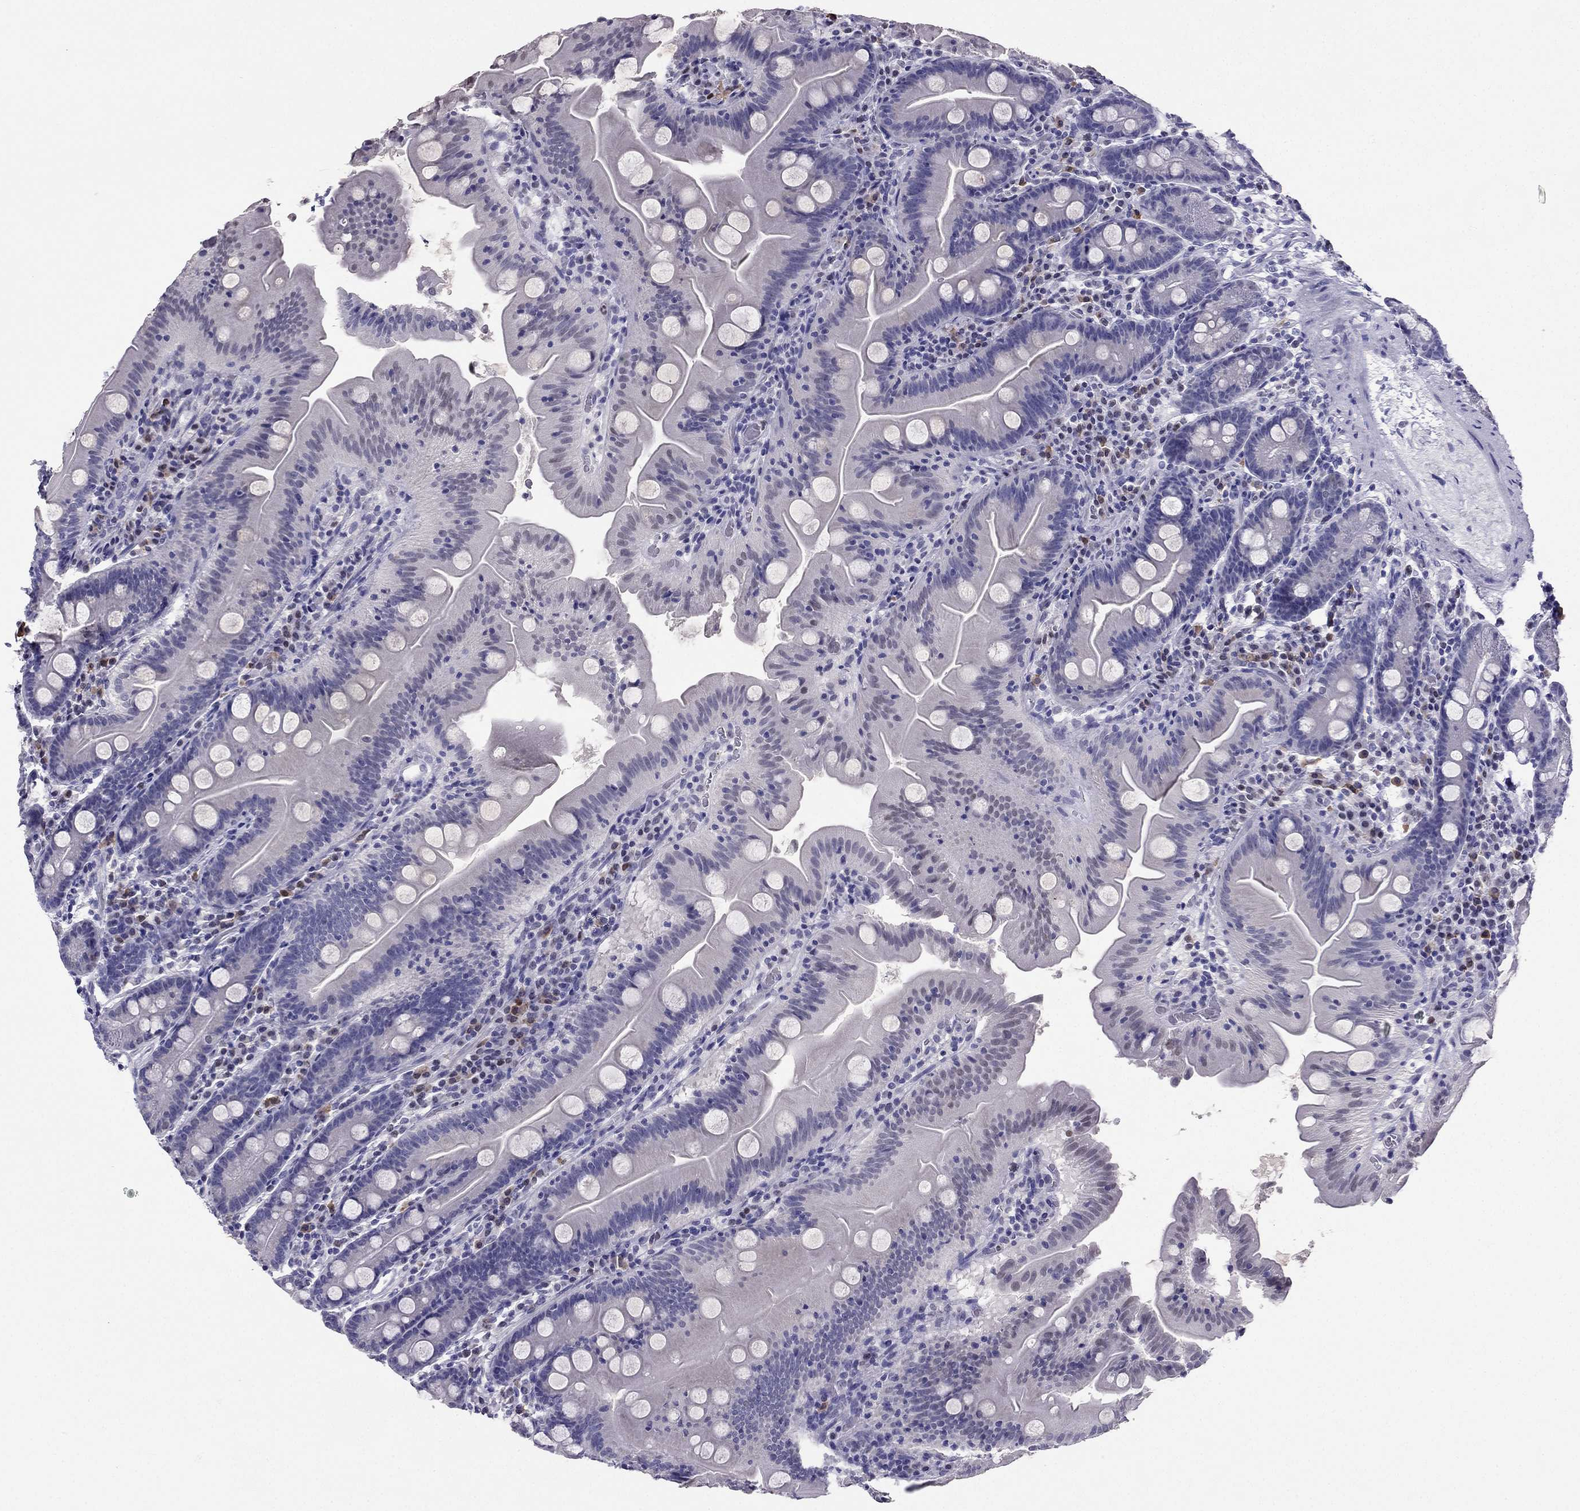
{"staining": {"intensity": "negative", "quantity": "none", "location": "none"}, "tissue": "small intestine", "cell_type": "Glandular cells", "image_type": "normal", "snomed": [{"axis": "morphology", "description": "Normal tissue, NOS"}, {"axis": "topography", "description": "Small intestine"}], "caption": "IHC of benign small intestine shows no positivity in glandular cells.", "gene": "ARID3A", "patient": {"sex": "male", "age": 37}}